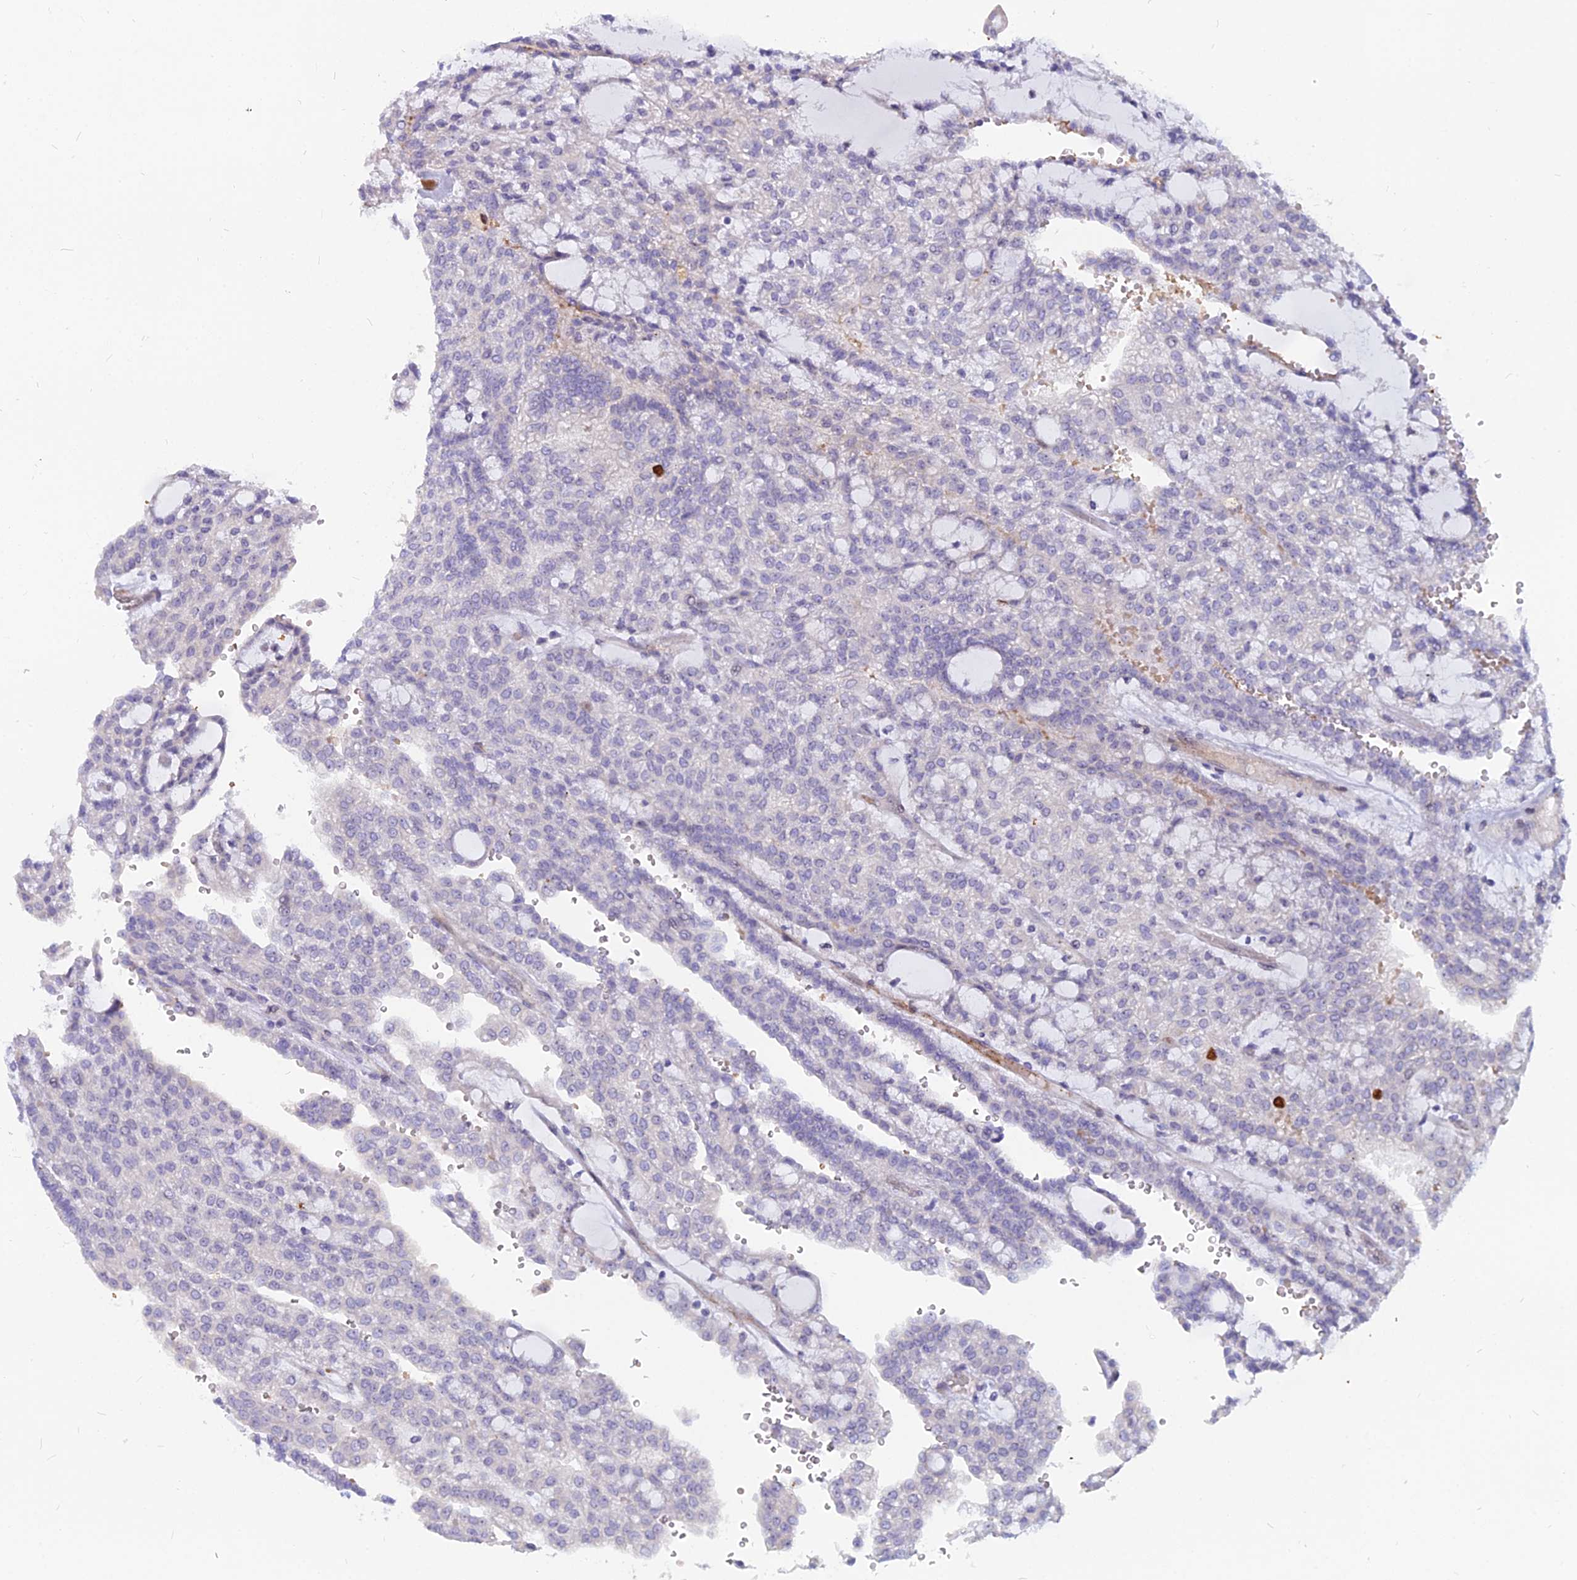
{"staining": {"intensity": "negative", "quantity": "none", "location": "none"}, "tissue": "renal cancer", "cell_type": "Tumor cells", "image_type": "cancer", "snomed": [{"axis": "morphology", "description": "Adenocarcinoma, NOS"}, {"axis": "topography", "description": "Kidney"}], "caption": "DAB immunohistochemical staining of human renal cancer (adenocarcinoma) displays no significant positivity in tumor cells. (Brightfield microscopy of DAB (3,3'-diaminobenzidine) immunohistochemistry at high magnification).", "gene": "NUSAP1", "patient": {"sex": "male", "age": 63}}